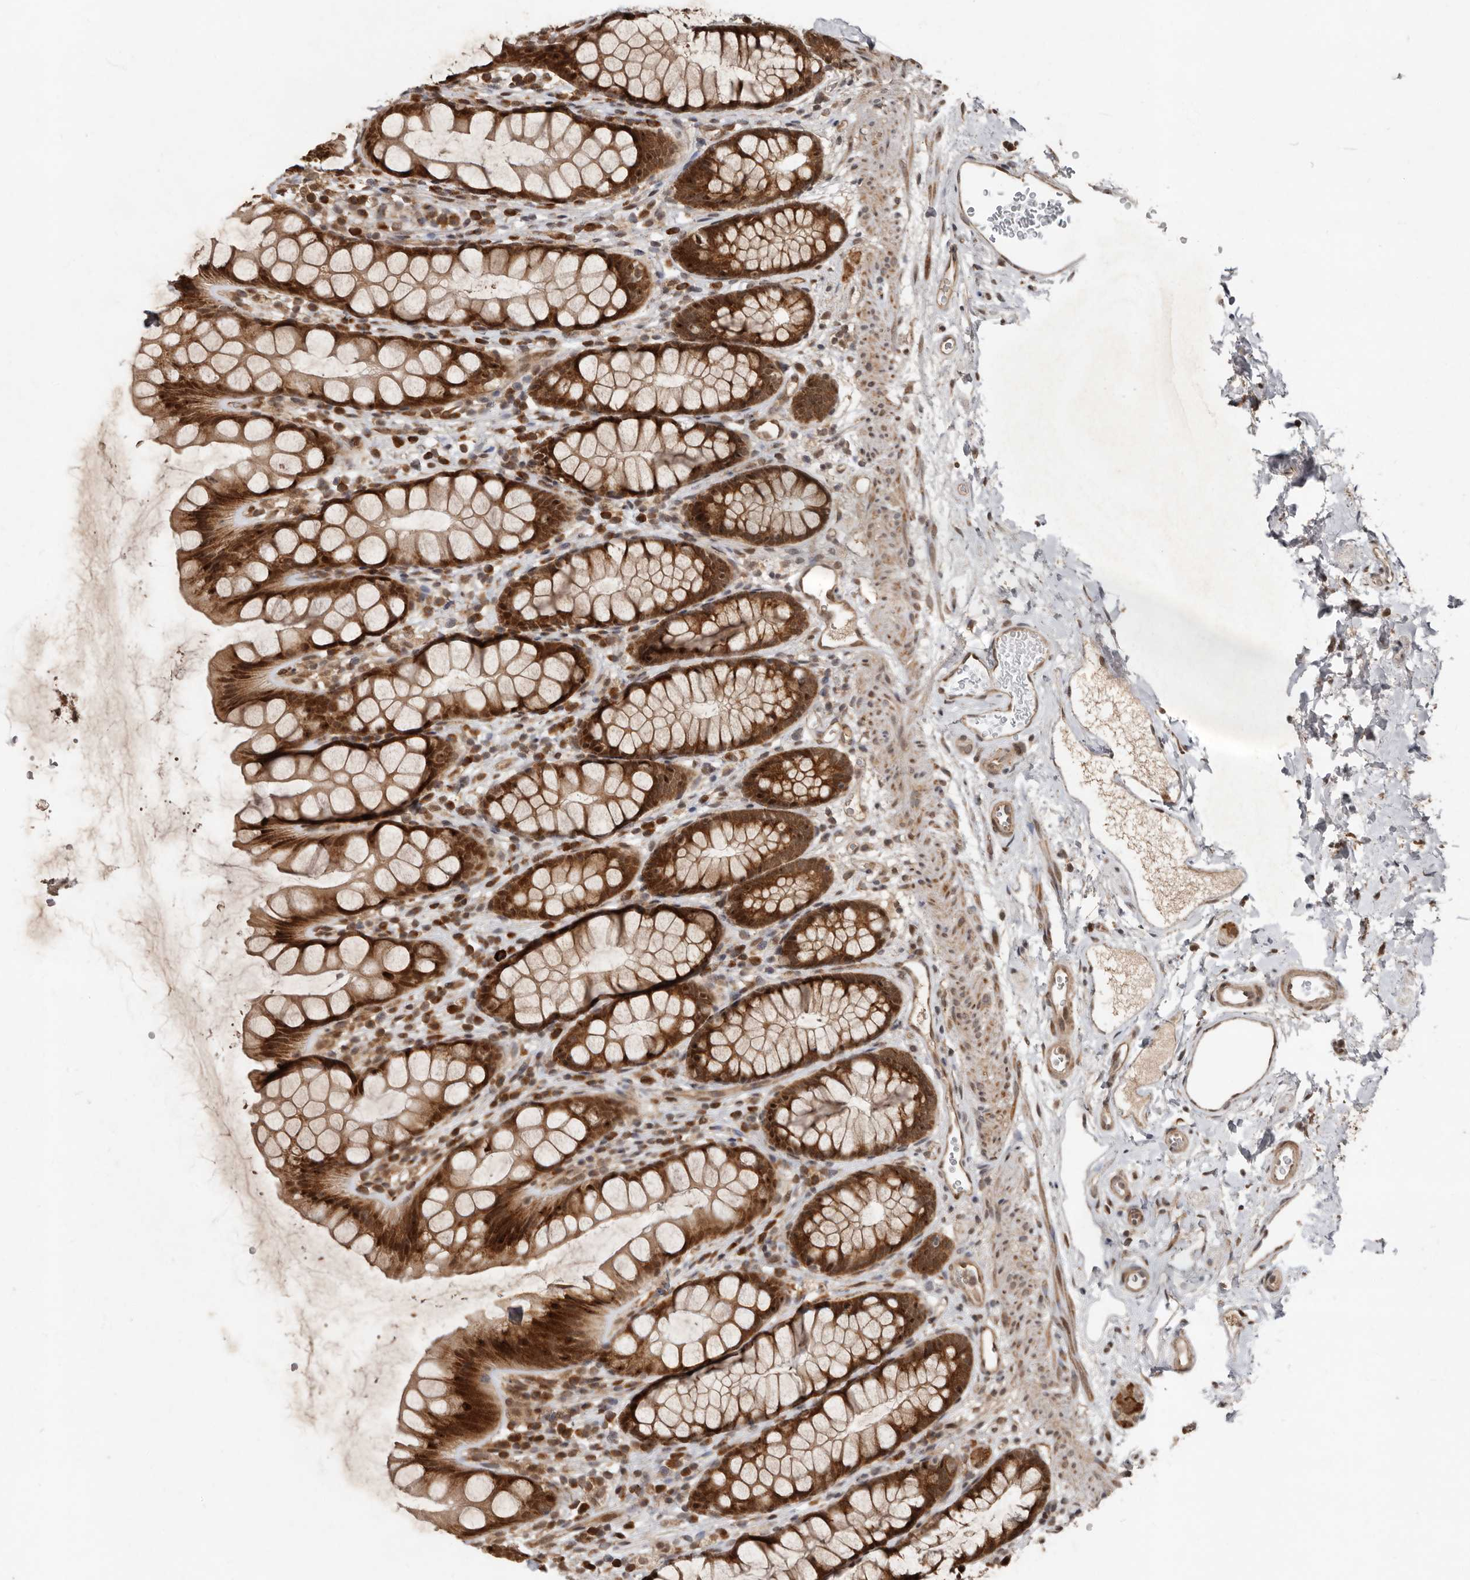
{"staining": {"intensity": "strong", "quantity": ">75%", "location": "cytoplasmic/membranous,nuclear"}, "tissue": "rectum", "cell_type": "Glandular cells", "image_type": "normal", "snomed": [{"axis": "morphology", "description": "Normal tissue, NOS"}, {"axis": "topography", "description": "Rectum"}], "caption": "About >75% of glandular cells in normal rectum show strong cytoplasmic/membranous,nuclear protein staining as visualized by brown immunohistochemical staining.", "gene": "LRGUK", "patient": {"sex": "female", "age": 65}}